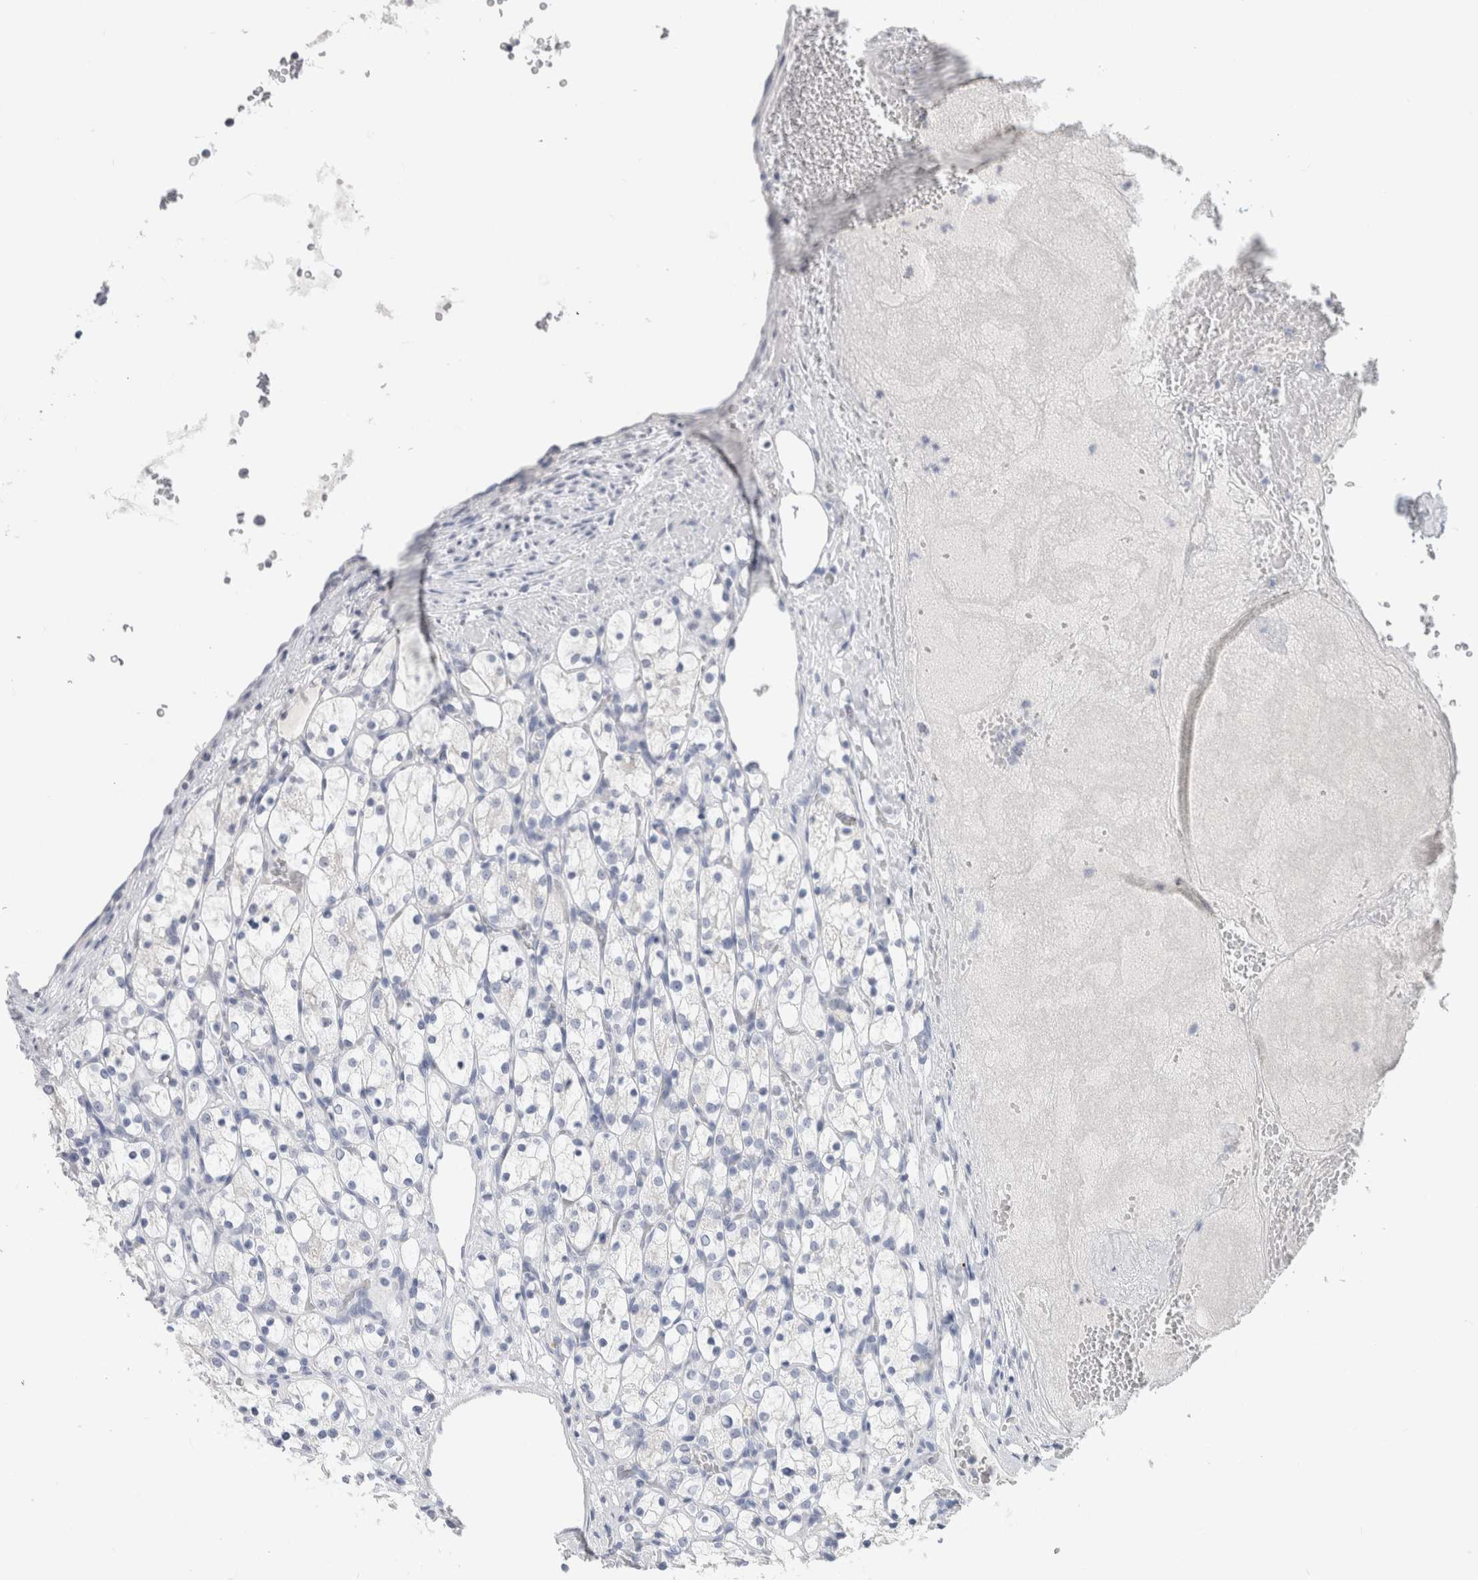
{"staining": {"intensity": "negative", "quantity": "none", "location": "none"}, "tissue": "renal cancer", "cell_type": "Tumor cells", "image_type": "cancer", "snomed": [{"axis": "morphology", "description": "Adenocarcinoma, NOS"}, {"axis": "topography", "description": "Kidney"}], "caption": "An image of human adenocarcinoma (renal) is negative for staining in tumor cells.", "gene": "BCAN", "patient": {"sex": "female", "age": 69}}